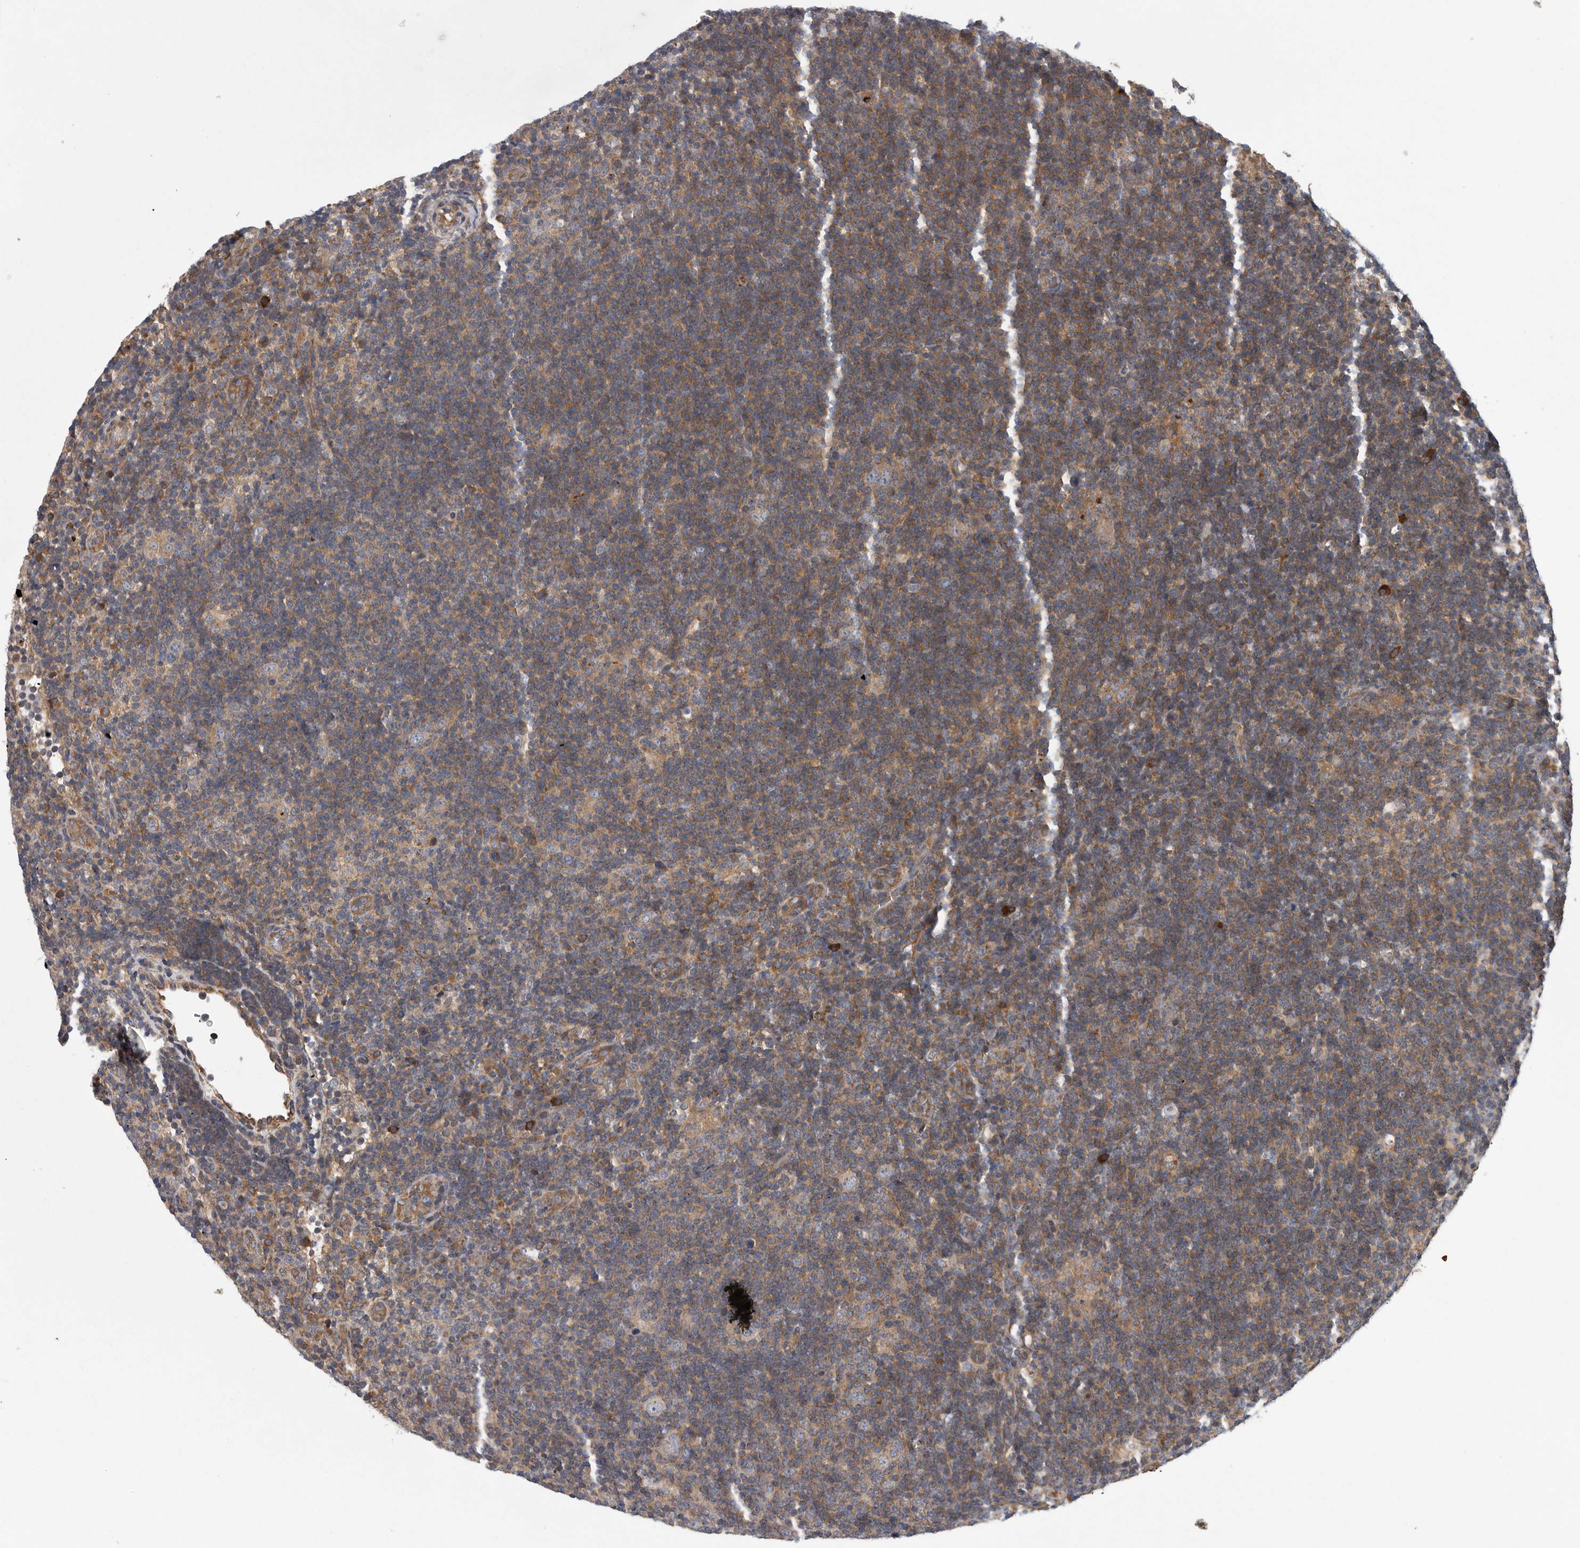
{"staining": {"intensity": "weak", "quantity": ">75%", "location": "cytoplasmic/membranous"}, "tissue": "lymphoma", "cell_type": "Tumor cells", "image_type": "cancer", "snomed": [{"axis": "morphology", "description": "Hodgkin's disease, NOS"}, {"axis": "topography", "description": "Lymph node"}], "caption": "Hodgkin's disease stained with DAB (3,3'-diaminobenzidine) immunohistochemistry exhibits low levels of weak cytoplasmic/membranous staining in approximately >75% of tumor cells.", "gene": "OXR1", "patient": {"sex": "female", "age": 57}}